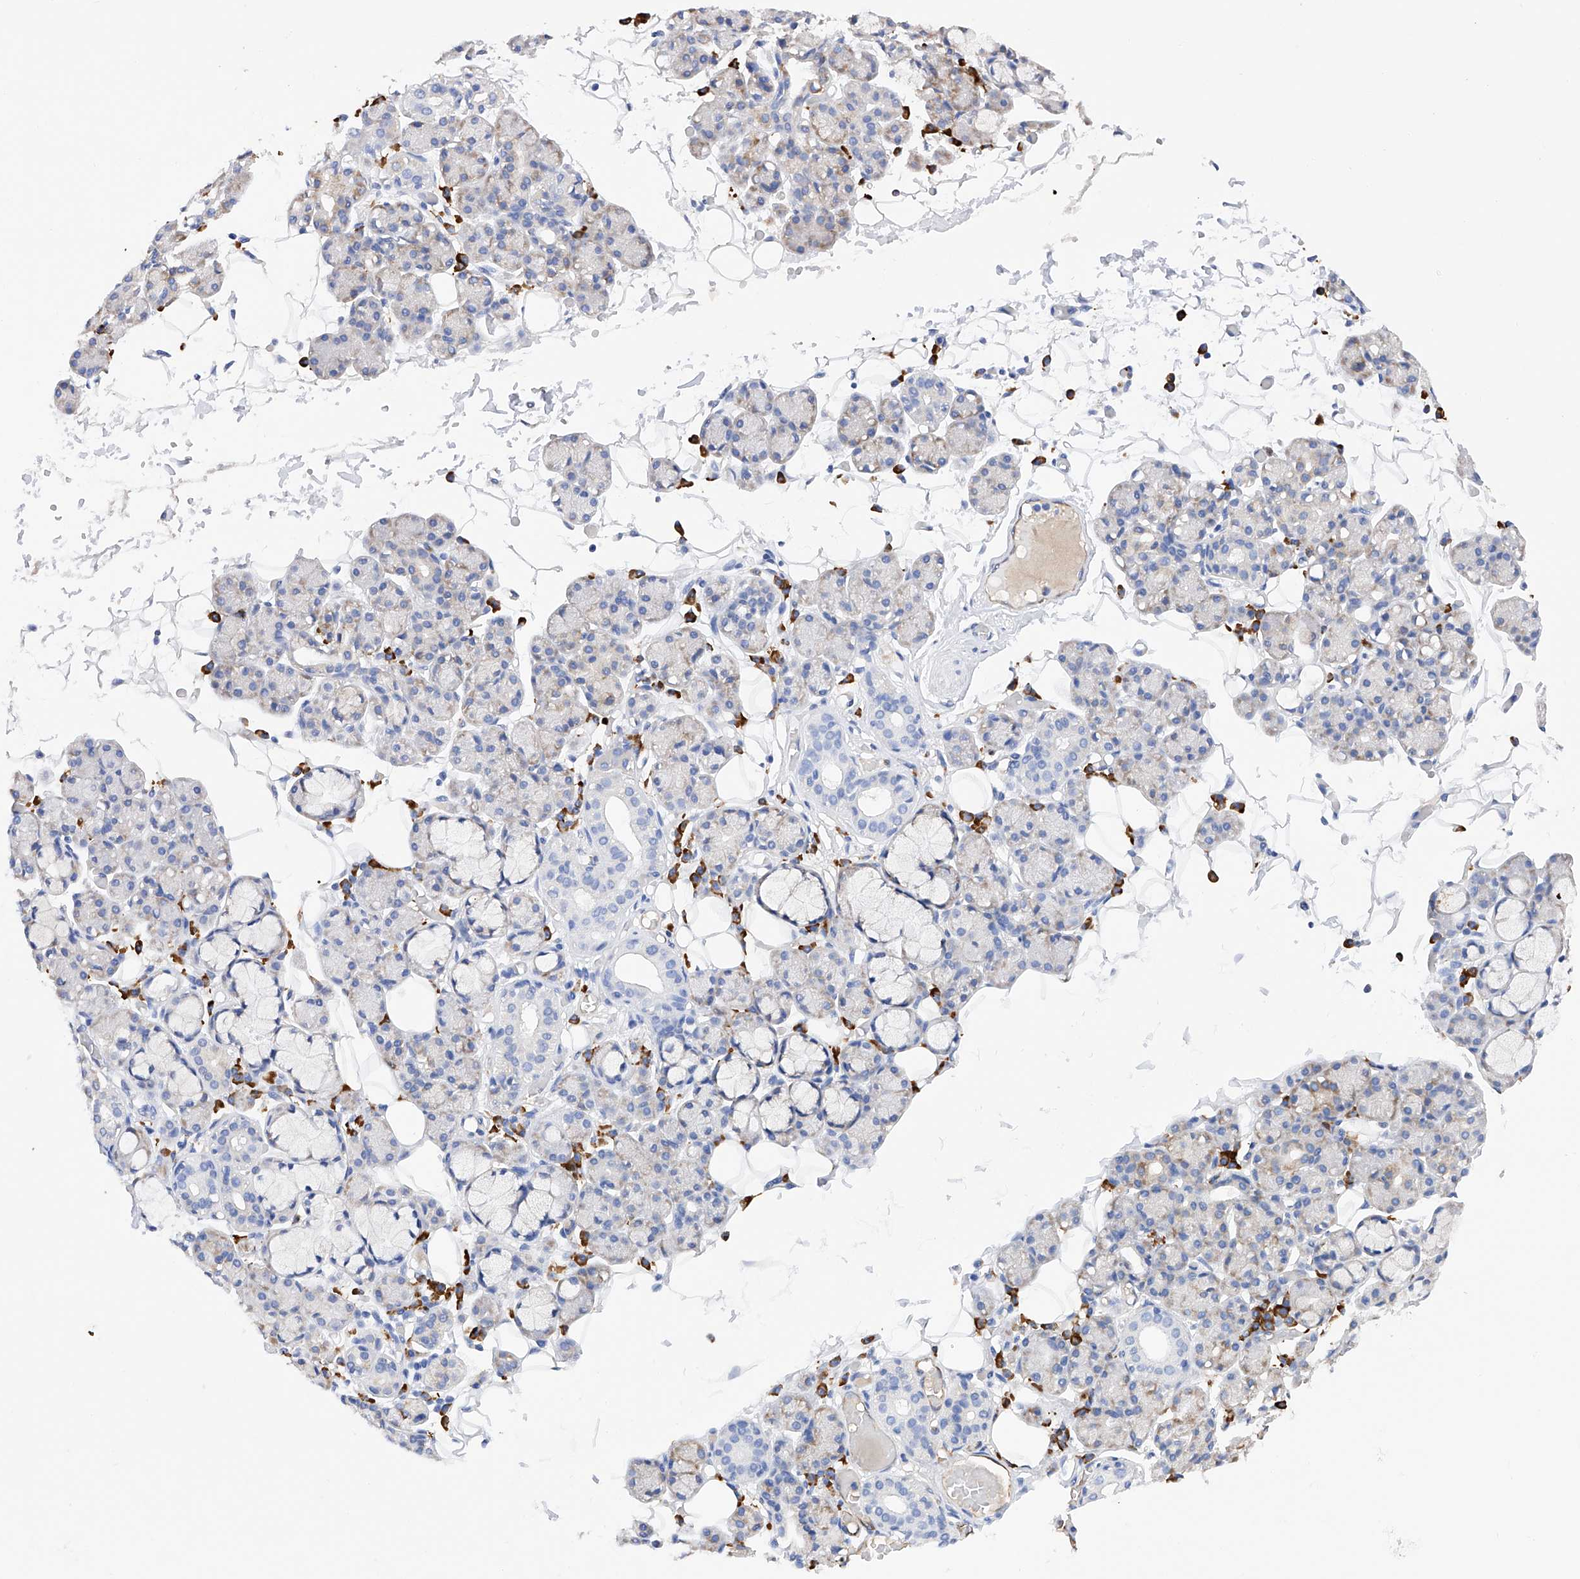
{"staining": {"intensity": "negative", "quantity": "none", "location": "none"}, "tissue": "salivary gland", "cell_type": "Glandular cells", "image_type": "normal", "snomed": [{"axis": "morphology", "description": "Normal tissue, NOS"}, {"axis": "topography", "description": "Salivary gland"}], "caption": "A high-resolution histopathology image shows immunohistochemistry staining of unremarkable salivary gland, which demonstrates no significant positivity in glandular cells.", "gene": "PDIA5", "patient": {"sex": "male", "age": 63}}